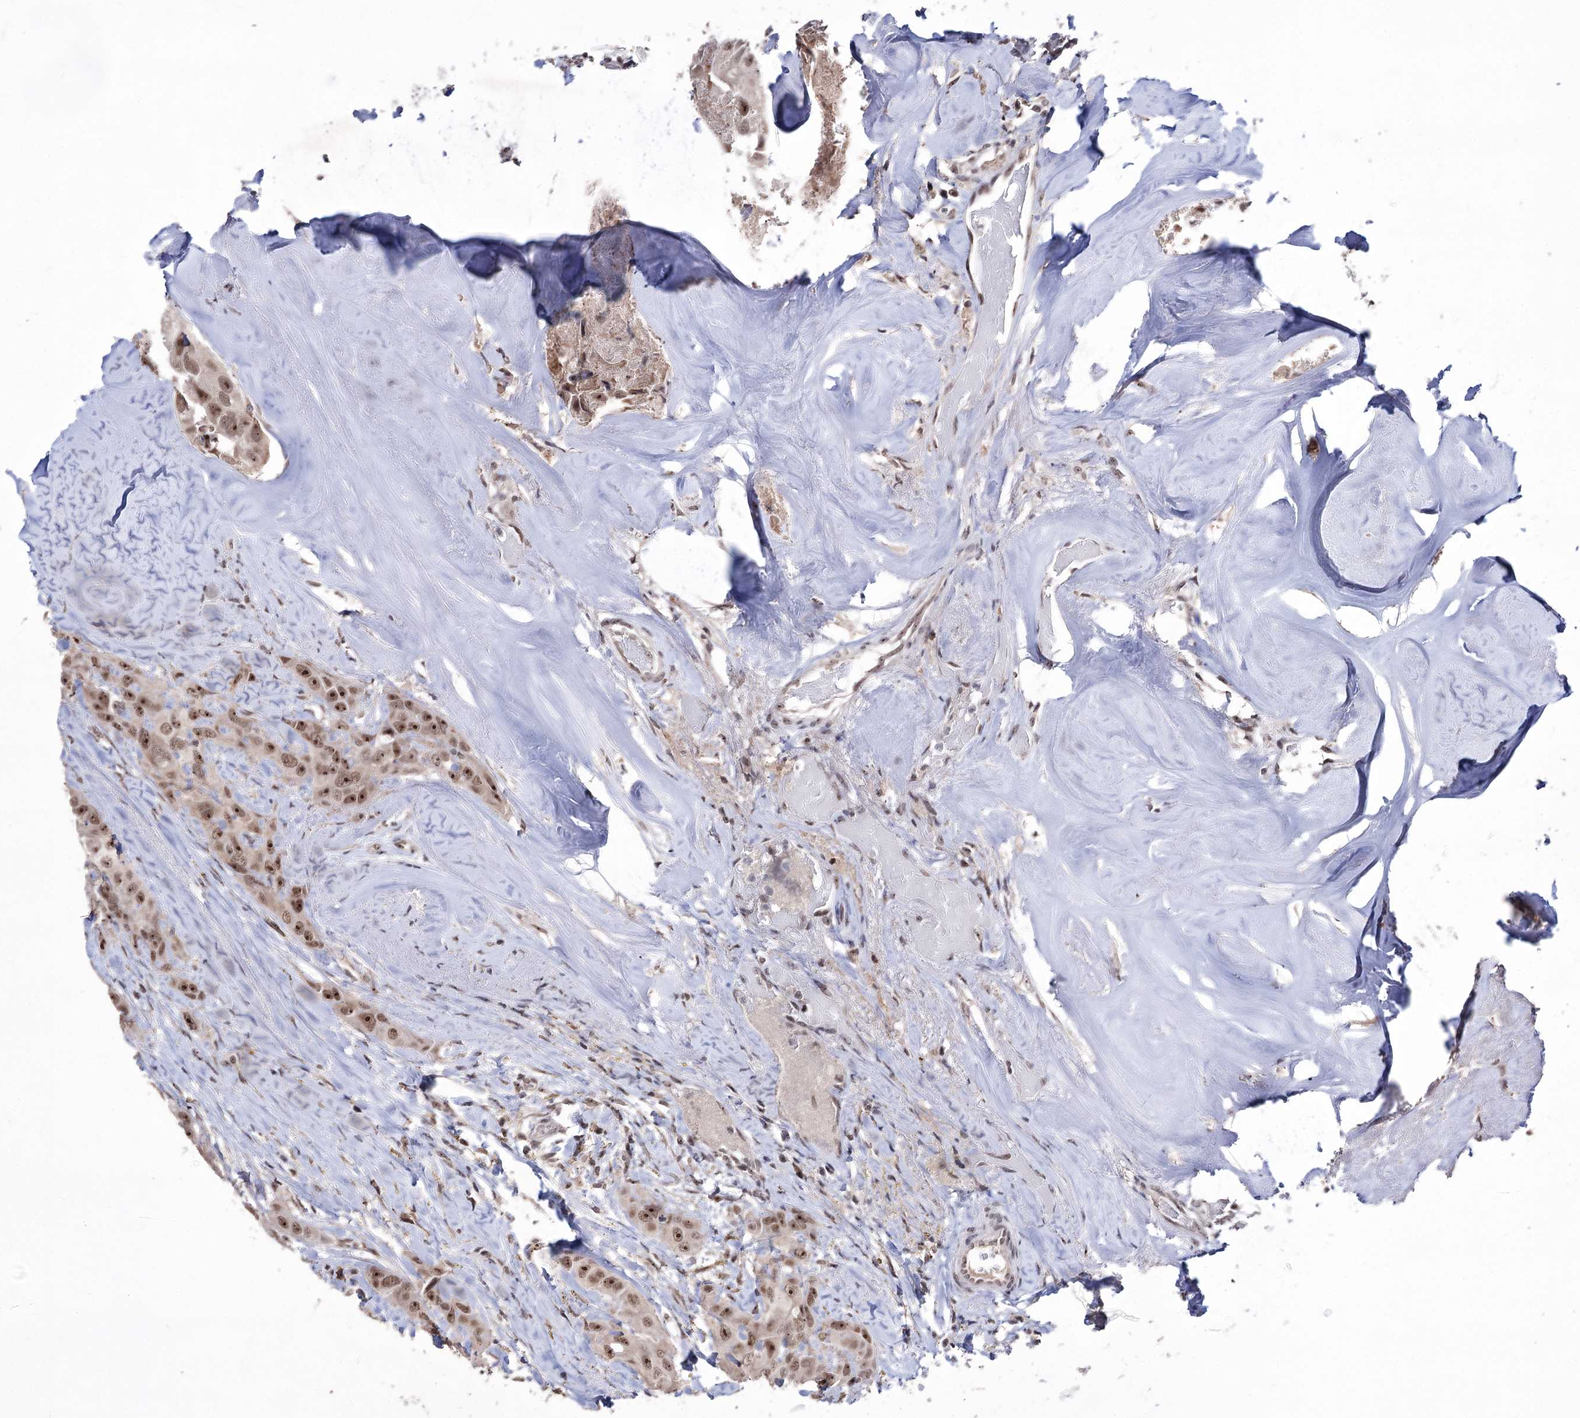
{"staining": {"intensity": "moderate", "quantity": ">75%", "location": "nuclear"}, "tissue": "head and neck cancer", "cell_type": "Tumor cells", "image_type": "cancer", "snomed": [{"axis": "morphology", "description": "Adenocarcinoma, NOS"}, {"axis": "morphology", "description": "Adenocarcinoma, metastatic, NOS"}, {"axis": "topography", "description": "Head-Neck"}], "caption": "Brown immunohistochemical staining in head and neck metastatic adenocarcinoma demonstrates moderate nuclear positivity in about >75% of tumor cells. The protein of interest is stained brown, and the nuclei are stained in blue (DAB IHC with brightfield microscopy, high magnification).", "gene": "VGLL4", "patient": {"sex": "male", "age": 75}}